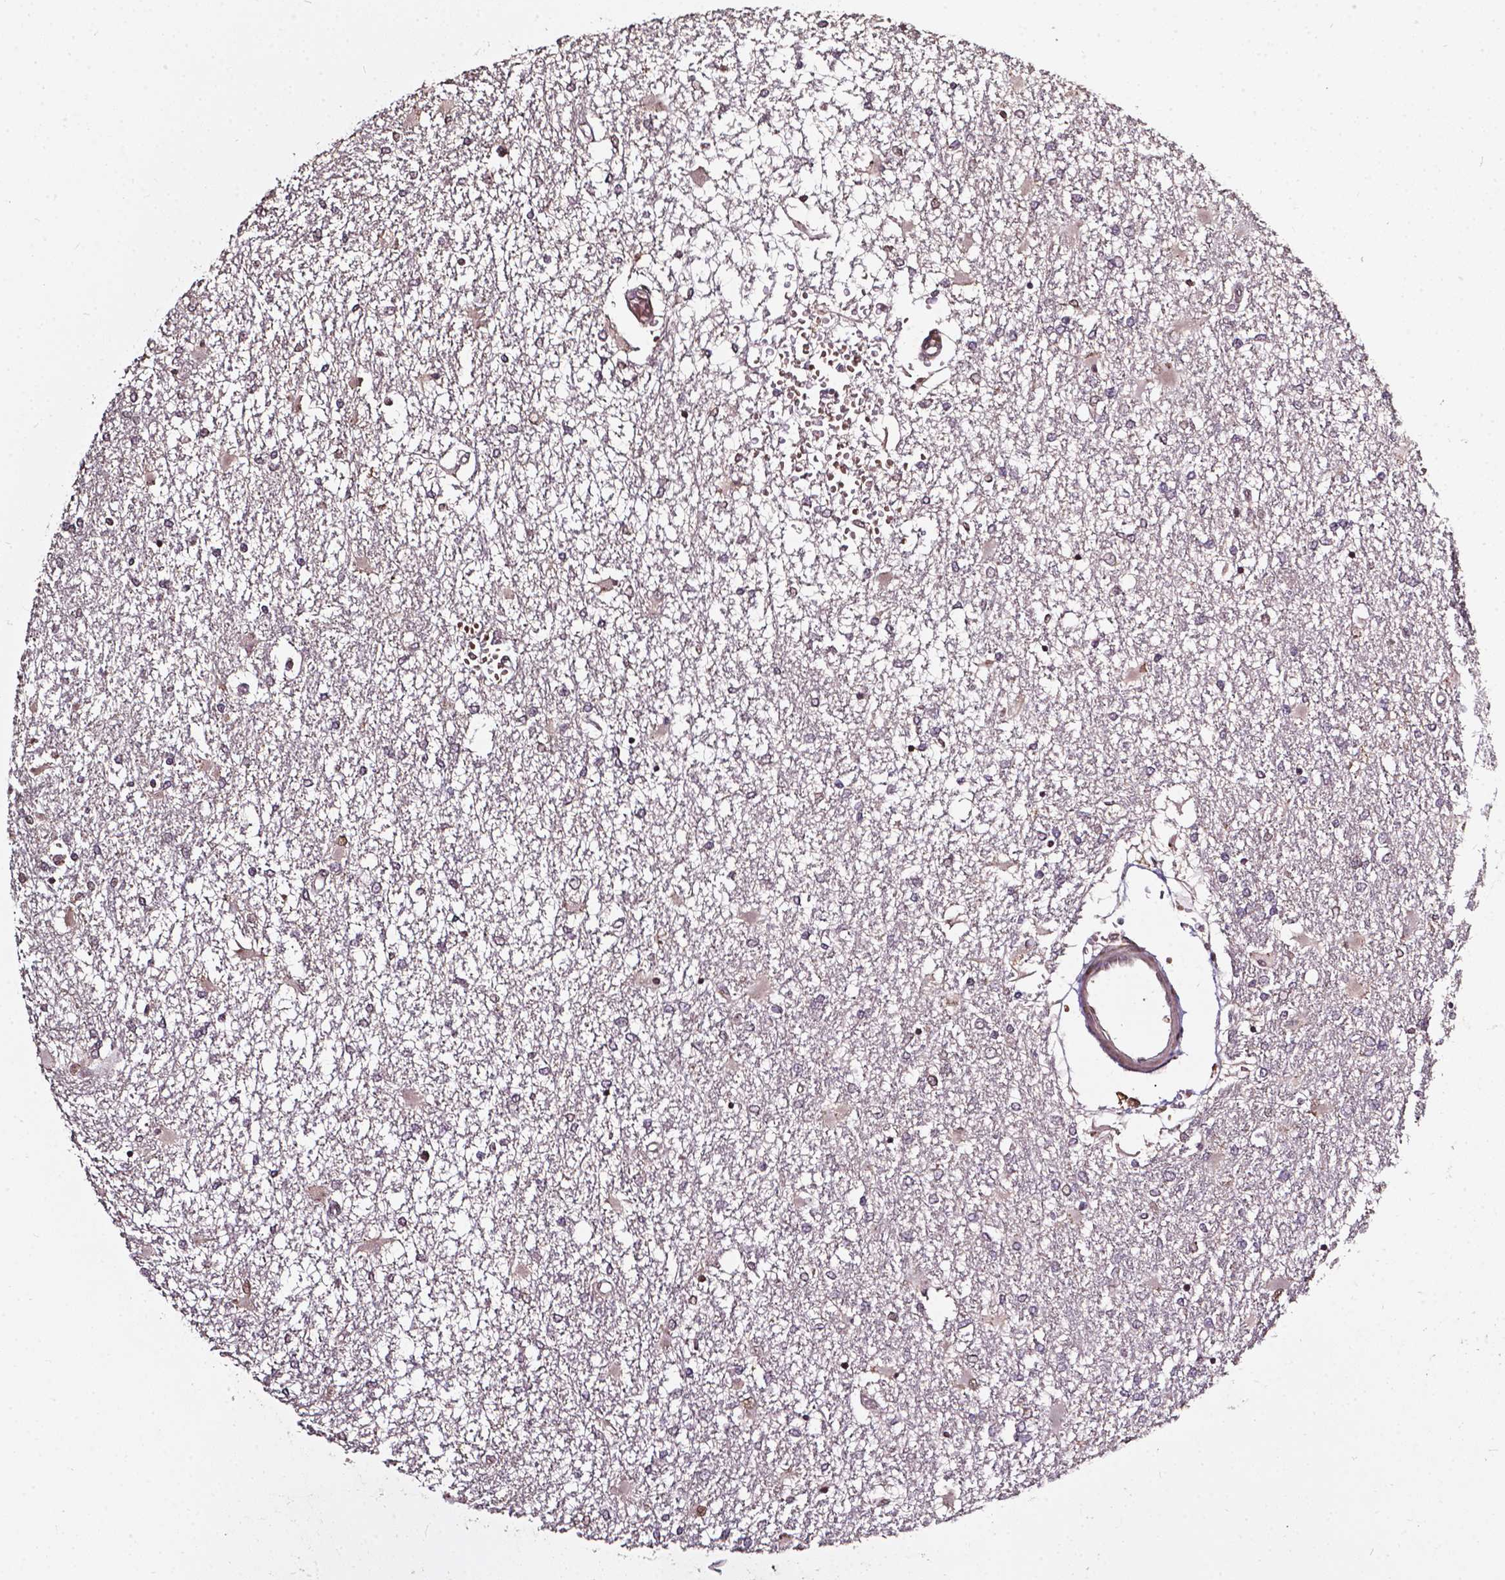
{"staining": {"intensity": "negative", "quantity": "none", "location": "none"}, "tissue": "glioma", "cell_type": "Tumor cells", "image_type": "cancer", "snomed": [{"axis": "morphology", "description": "Glioma, malignant, High grade"}, {"axis": "topography", "description": "Cerebral cortex"}], "caption": "Protein analysis of glioma exhibits no significant expression in tumor cells.", "gene": "GLRA2", "patient": {"sex": "male", "age": 79}}